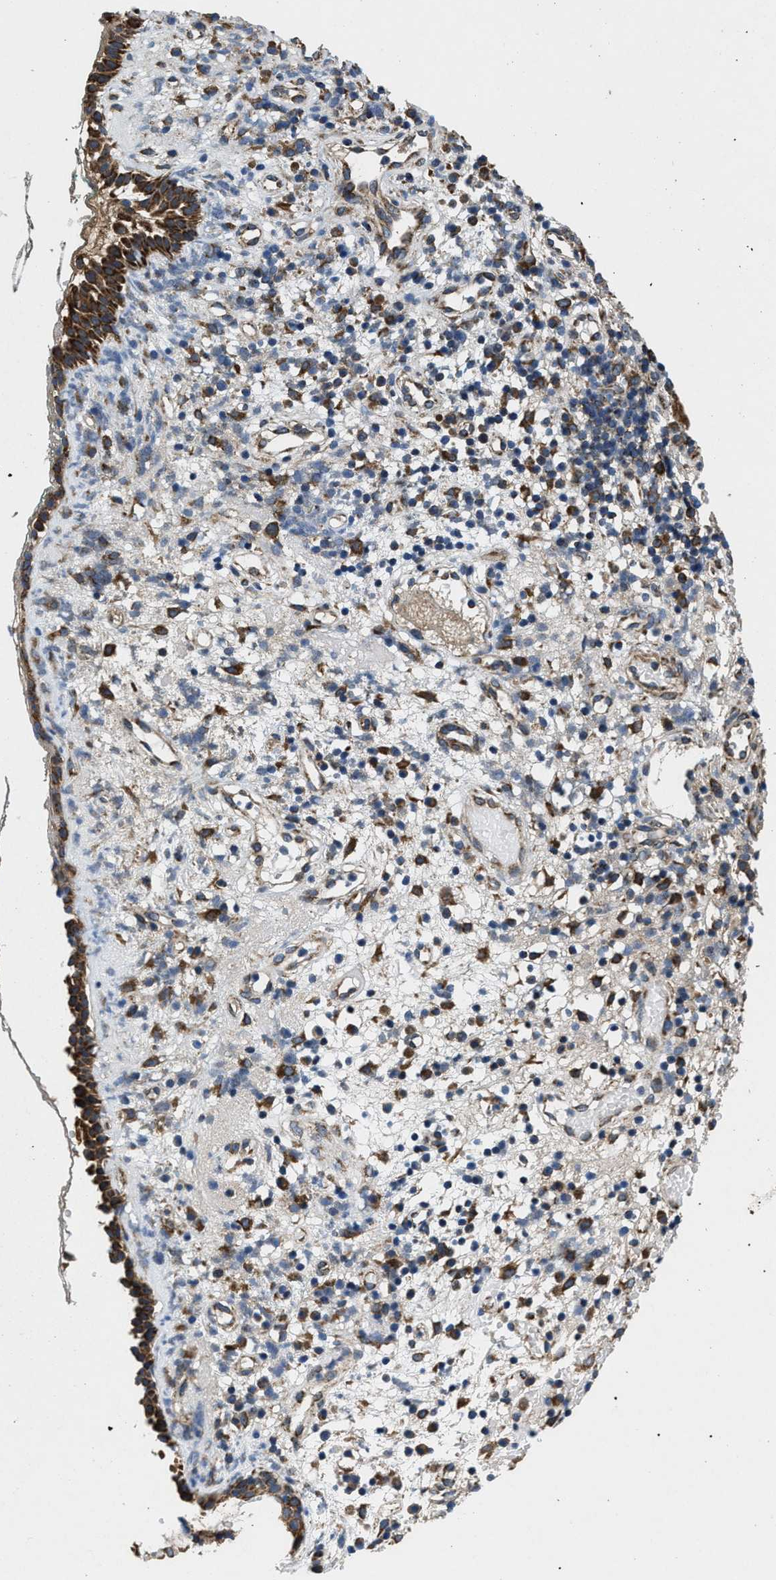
{"staining": {"intensity": "moderate", "quantity": ">75%", "location": "cytoplasmic/membranous"}, "tissue": "nasopharynx", "cell_type": "Respiratory epithelial cells", "image_type": "normal", "snomed": [{"axis": "morphology", "description": "Normal tissue, NOS"}, {"axis": "morphology", "description": "Basal cell carcinoma"}, {"axis": "topography", "description": "Cartilage tissue"}, {"axis": "topography", "description": "Nasopharynx"}, {"axis": "topography", "description": "Oral tissue"}], "caption": "Immunohistochemistry (IHC) staining of normal nasopharynx, which displays medium levels of moderate cytoplasmic/membranous positivity in approximately >75% of respiratory epithelial cells indicating moderate cytoplasmic/membranous protein staining. The staining was performed using DAB (3,3'-diaminobenzidine) (brown) for protein detection and nuclei were counterstained in hematoxylin (blue).", "gene": "PDP1", "patient": {"sex": "female", "age": 77}}